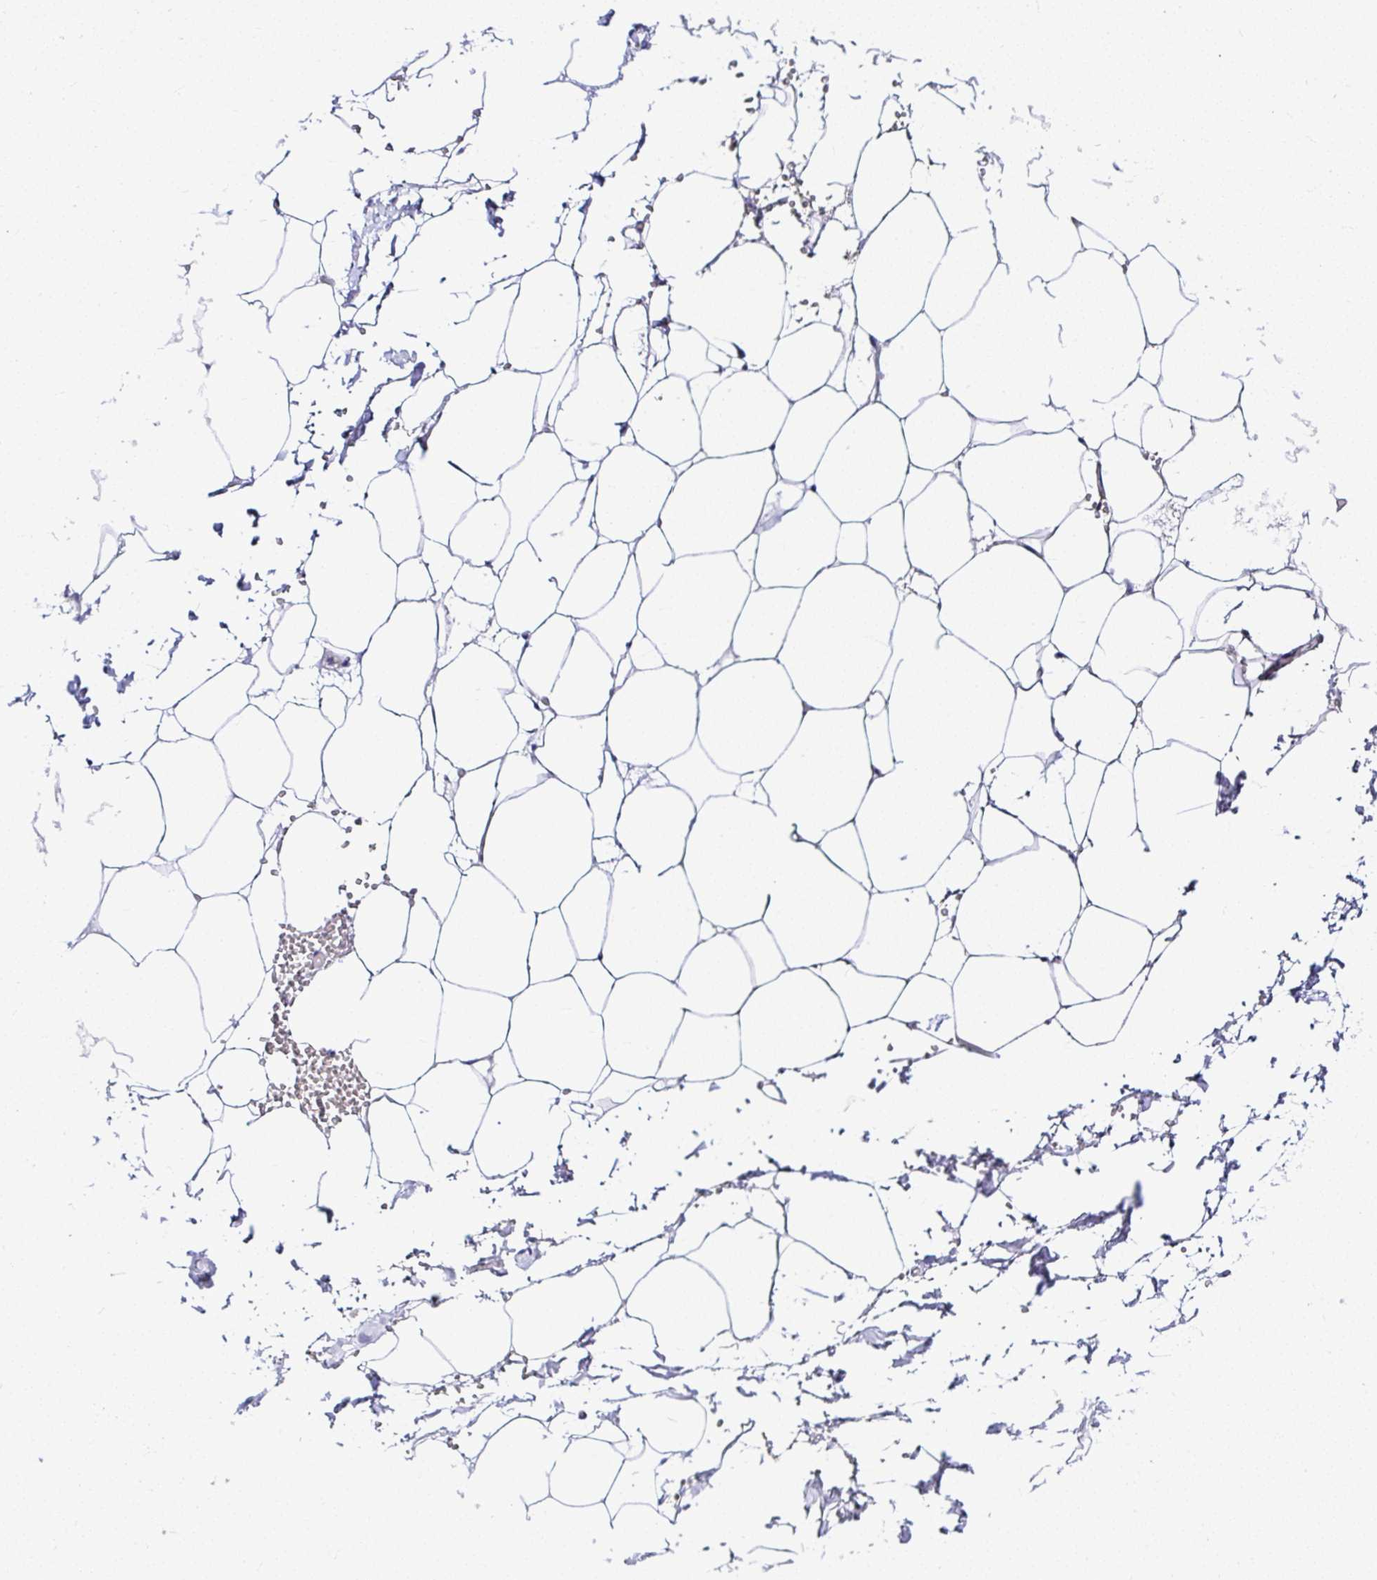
{"staining": {"intensity": "negative", "quantity": "none", "location": "none"}, "tissue": "adipose tissue", "cell_type": "Adipocytes", "image_type": "normal", "snomed": [{"axis": "morphology", "description": "Normal tissue, NOS"}, {"axis": "topography", "description": "Adipose tissue"}, {"axis": "topography", "description": "Vascular tissue"}, {"axis": "topography", "description": "Rectum"}, {"axis": "topography", "description": "Peripheral nerve tissue"}], "caption": "An image of human adipose tissue is negative for staining in adipocytes.", "gene": "DEPDC5", "patient": {"sex": "female", "age": 69}}